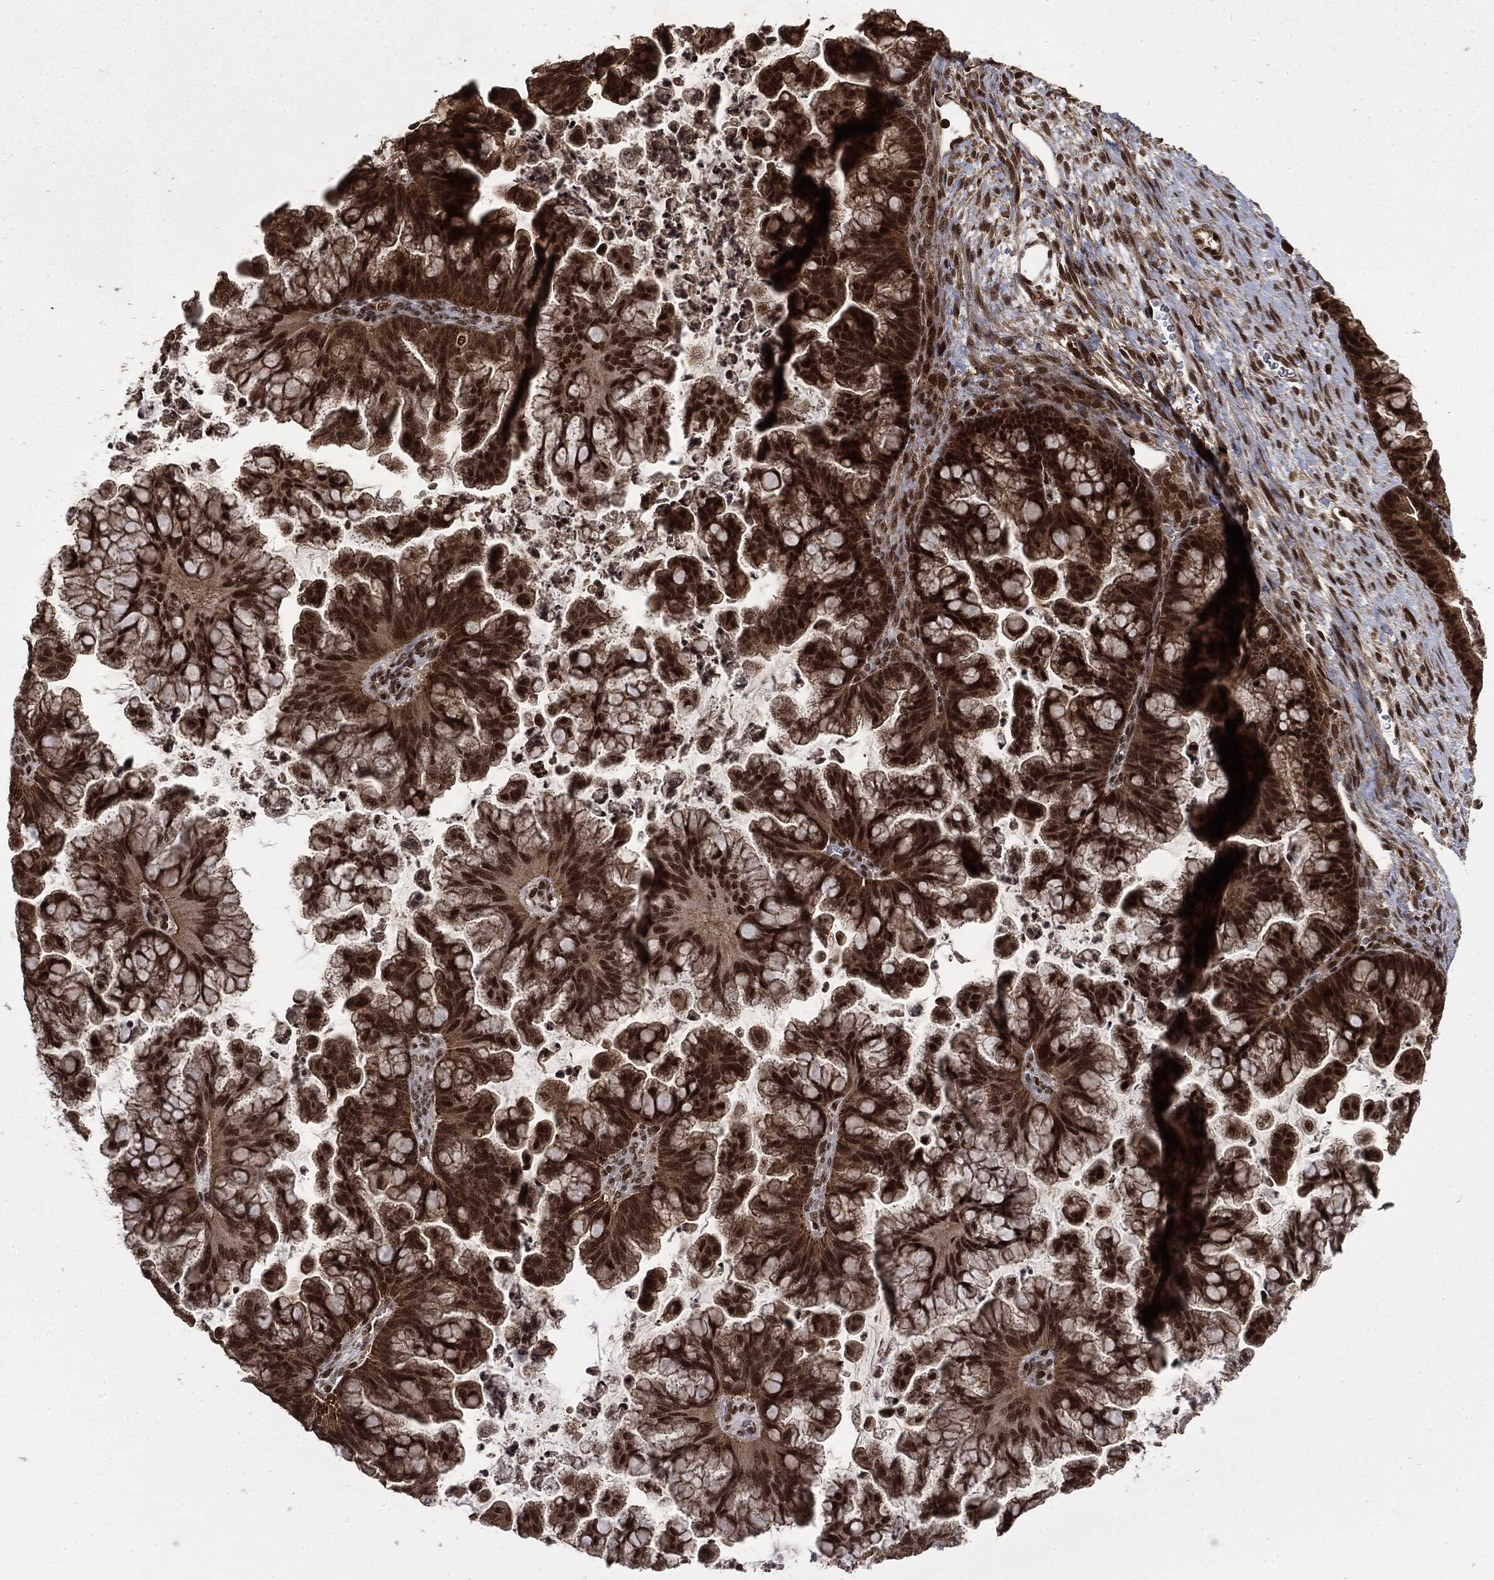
{"staining": {"intensity": "strong", "quantity": ">75%", "location": "cytoplasmic/membranous,nuclear"}, "tissue": "ovarian cancer", "cell_type": "Tumor cells", "image_type": "cancer", "snomed": [{"axis": "morphology", "description": "Cystadenocarcinoma, mucinous, NOS"}, {"axis": "topography", "description": "Ovary"}], "caption": "High-magnification brightfield microscopy of mucinous cystadenocarcinoma (ovarian) stained with DAB (3,3'-diaminobenzidine) (brown) and counterstained with hematoxylin (blue). tumor cells exhibit strong cytoplasmic/membranous and nuclear expression is present in approximately>75% of cells.", "gene": "CTDP1", "patient": {"sex": "female", "age": 67}}